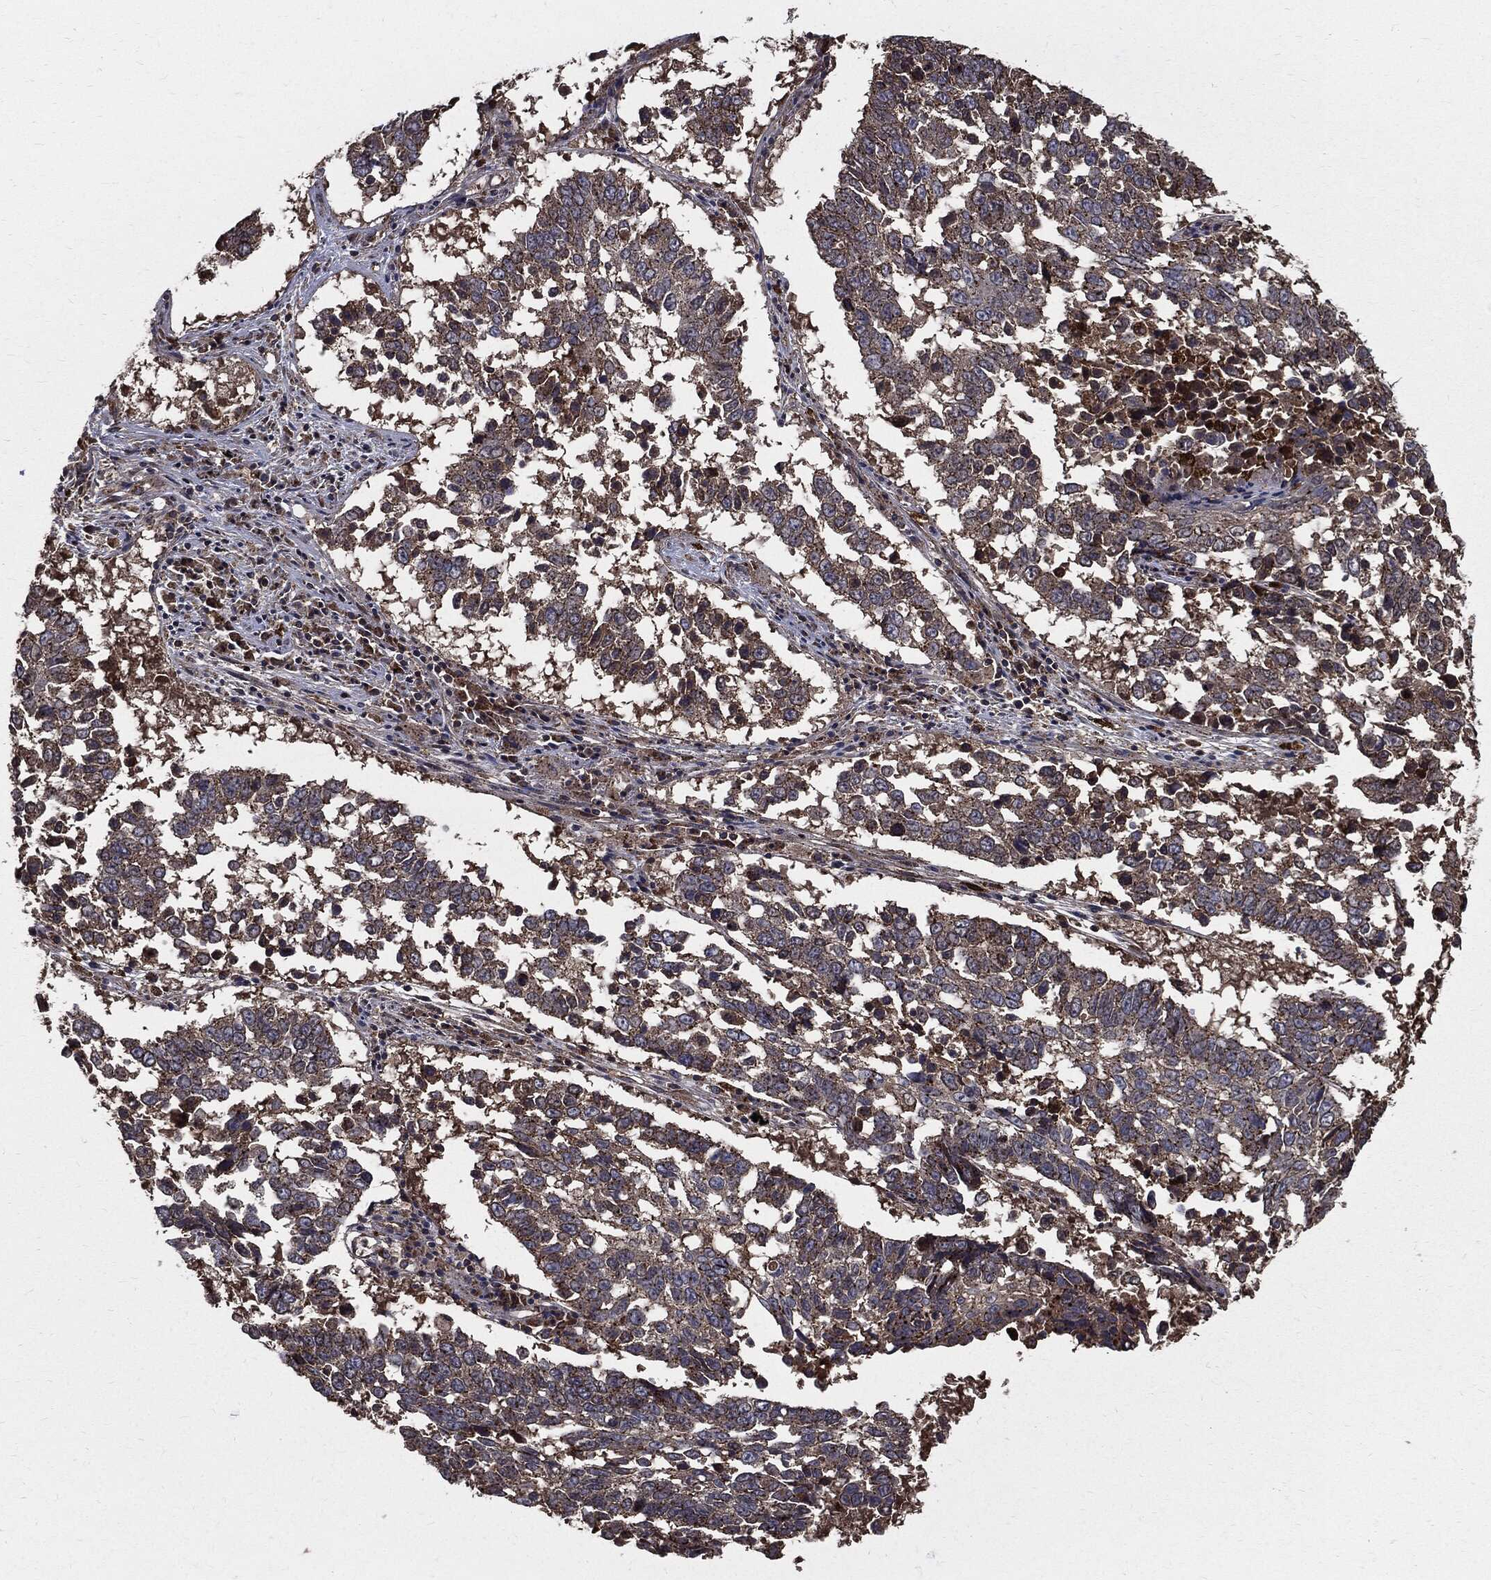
{"staining": {"intensity": "weak", "quantity": "25%-75%", "location": "cytoplasmic/membranous"}, "tissue": "lung cancer", "cell_type": "Tumor cells", "image_type": "cancer", "snomed": [{"axis": "morphology", "description": "Squamous cell carcinoma, NOS"}, {"axis": "topography", "description": "Lung"}], "caption": "Protein expression analysis of lung cancer reveals weak cytoplasmic/membranous expression in approximately 25%-75% of tumor cells.", "gene": "PDCD6IP", "patient": {"sex": "male", "age": 82}}